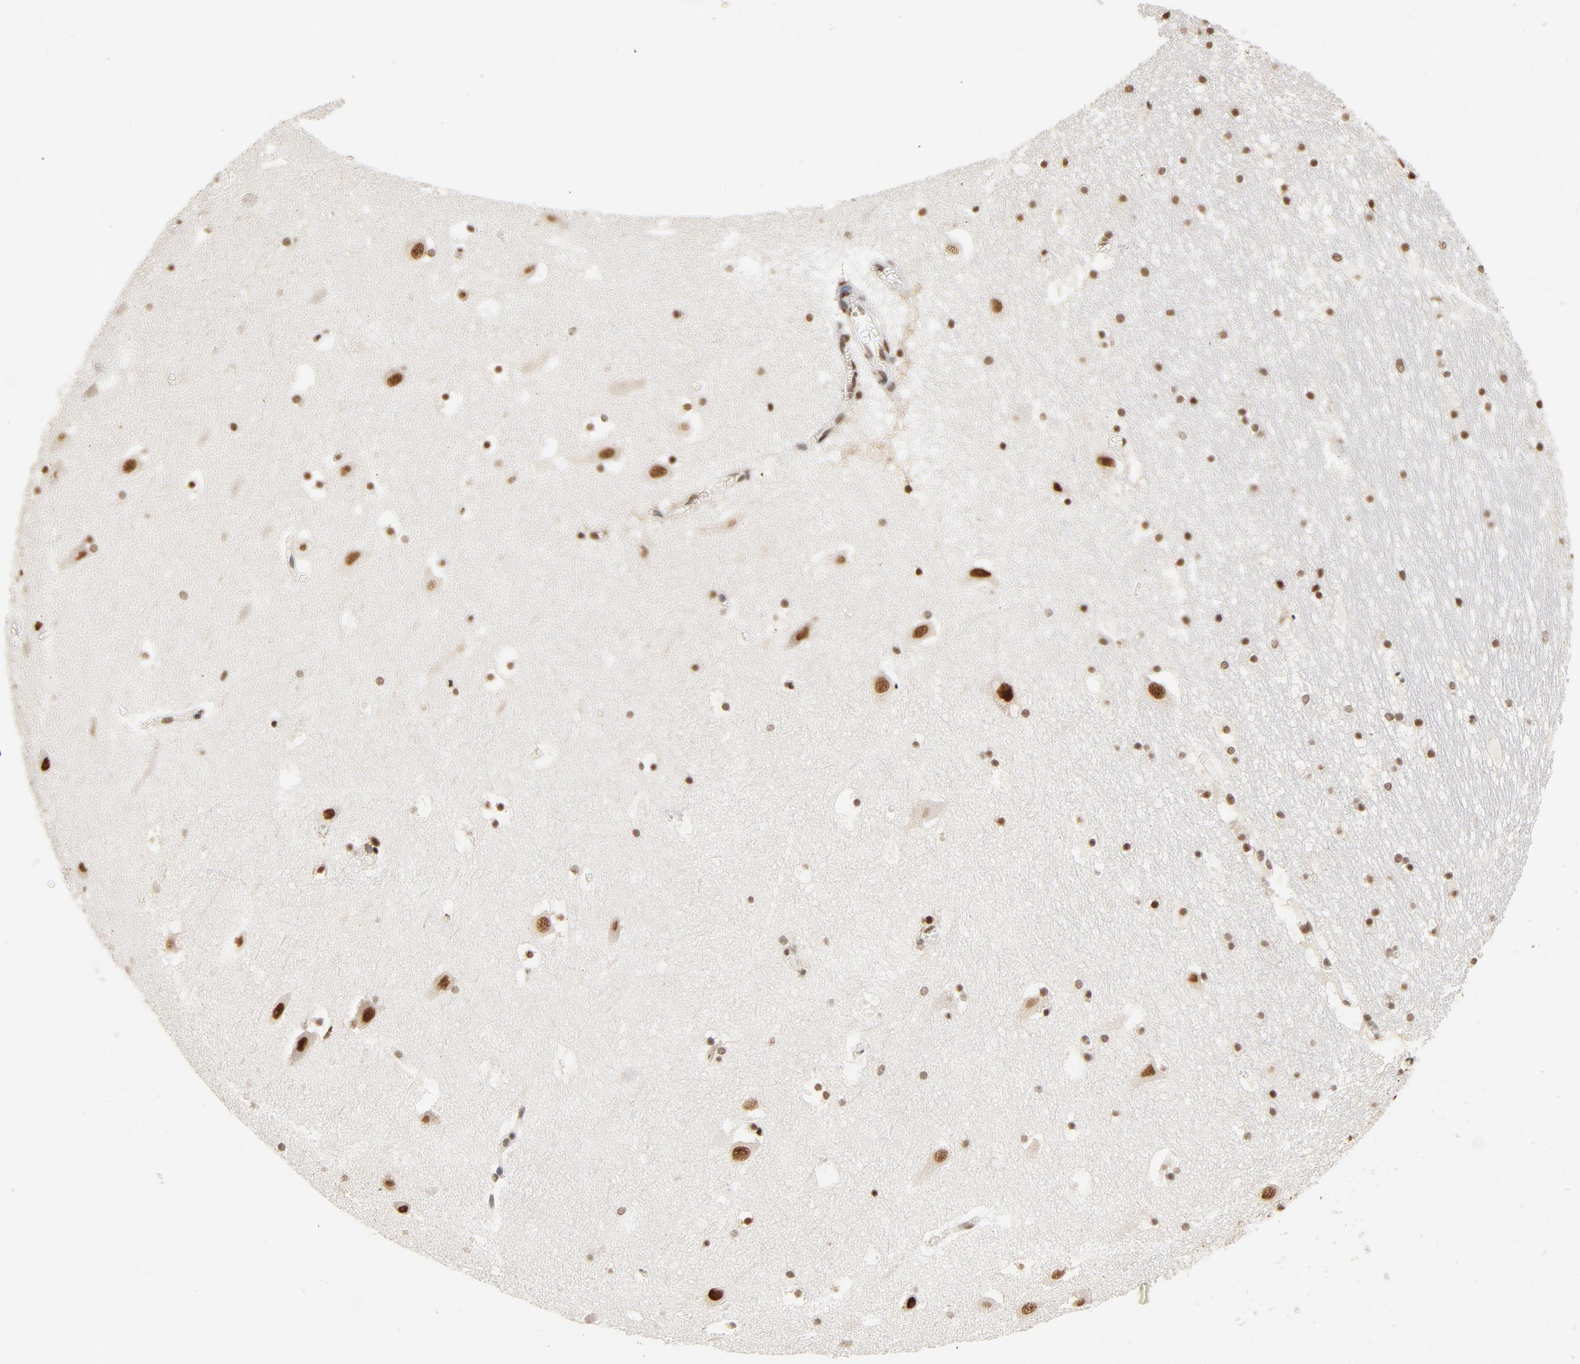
{"staining": {"intensity": "strong", "quantity": ">75%", "location": "nuclear"}, "tissue": "hippocampus", "cell_type": "Glial cells", "image_type": "normal", "snomed": [{"axis": "morphology", "description": "Normal tissue, NOS"}, {"axis": "topography", "description": "Hippocampus"}], "caption": "IHC (DAB) staining of normal human hippocampus reveals strong nuclear protein expression in approximately >75% of glial cells.", "gene": "TP53BP1", "patient": {"sex": "male", "age": 45}}